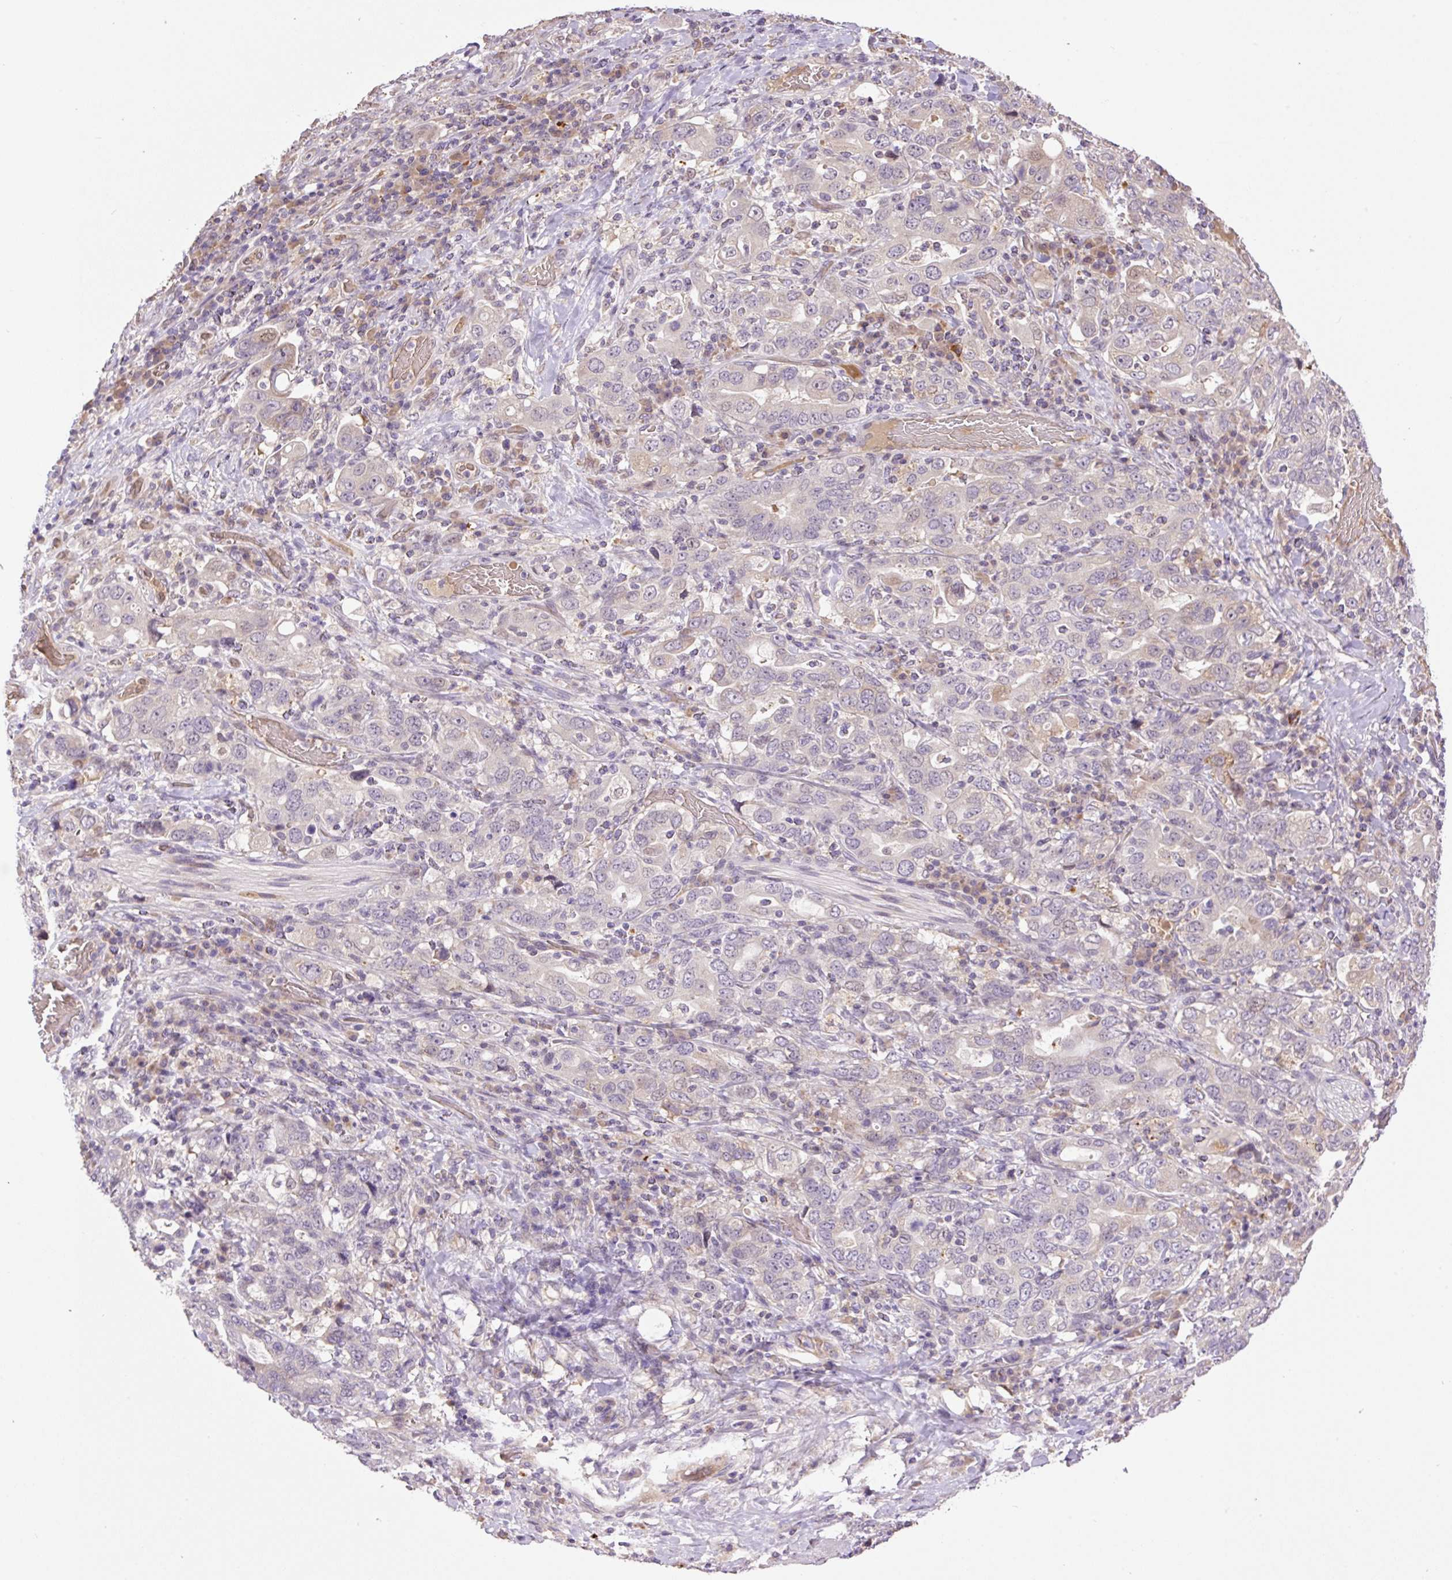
{"staining": {"intensity": "negative", "quantity": "none", "location": "none"}, "tissue": "stomach cancer", "cell_type": "Tumor cells", "image_type": "cancer", "snomed": [{"axis": "morphology", "description": "Adenocarcinoma, NOS"}, {"axis": "topography", "description": "Stomach, upper"}, {"axis": "topography", "description": "Stomach"}], "caption": "Immunohistochemistry (IHC) histopathology image of neoplastic tissue: stomach adenocarcinoma stained with DAB (3,3'-diaminobenzidine) displays no significant protein expression in tumor cells. Nuclei are stained in blue.", "gene": "HABP4", "patient": {"sex": "male", "age": 62}}